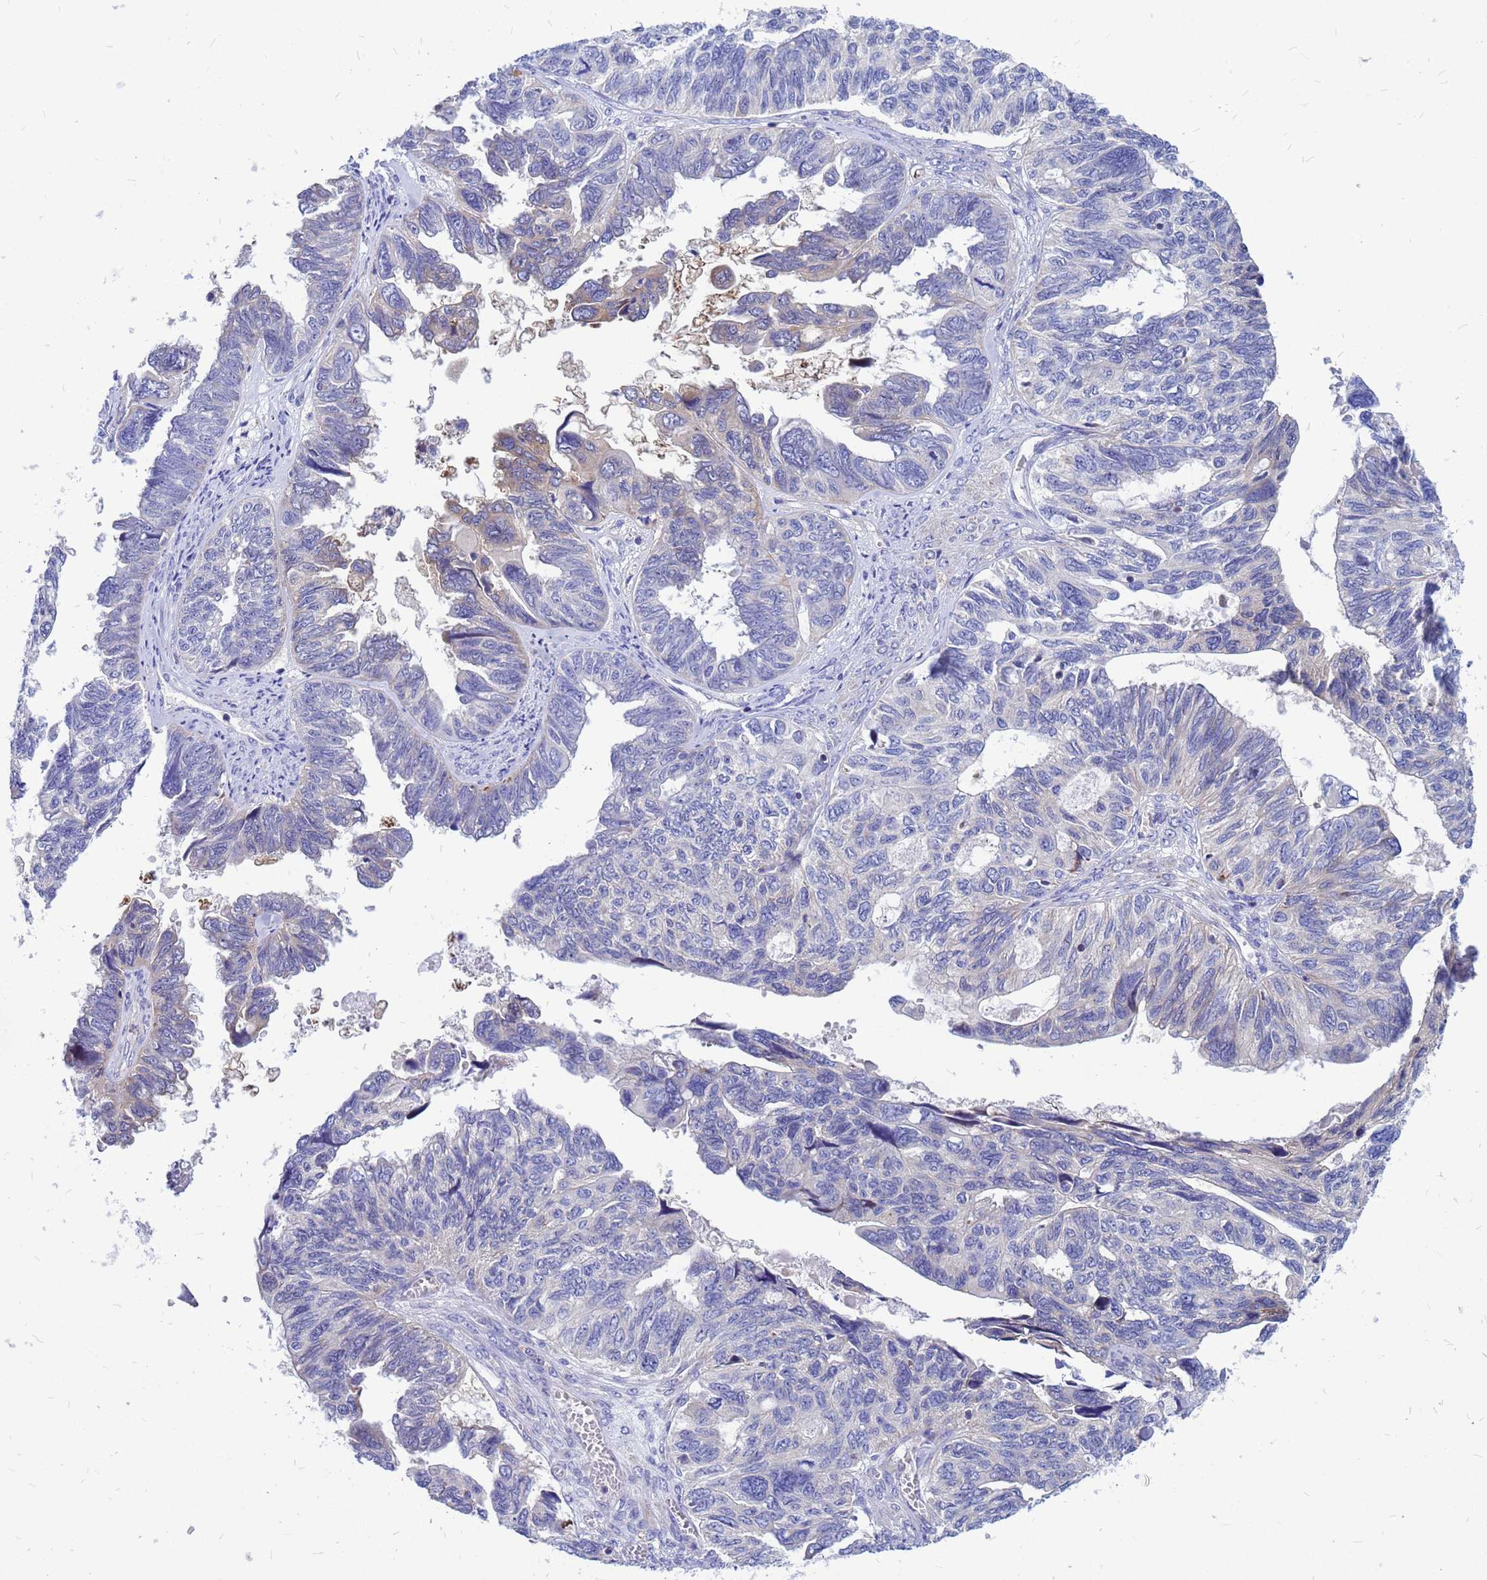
{"staining": {"intensity": "weak", "quantity": "<25%", "location": "cytoplasmic/membranous"}, "tissue": "ovarian cancer", "cell_type": "Tumor cells", "image_type": "cancer", "snomed": [{"axis": "morphology", "description": "Cystadenocarcinoma, serous, NOS"}, {"axis": "topography", "description": "Ovary"}], "caption": "Photomicrograph shows no protein staining in tumor cells of serous cystadenocarcinoma (ovarian) tissue.", "gene": "FHIP1A", "patient": {"sex": "female", "age": 79}}